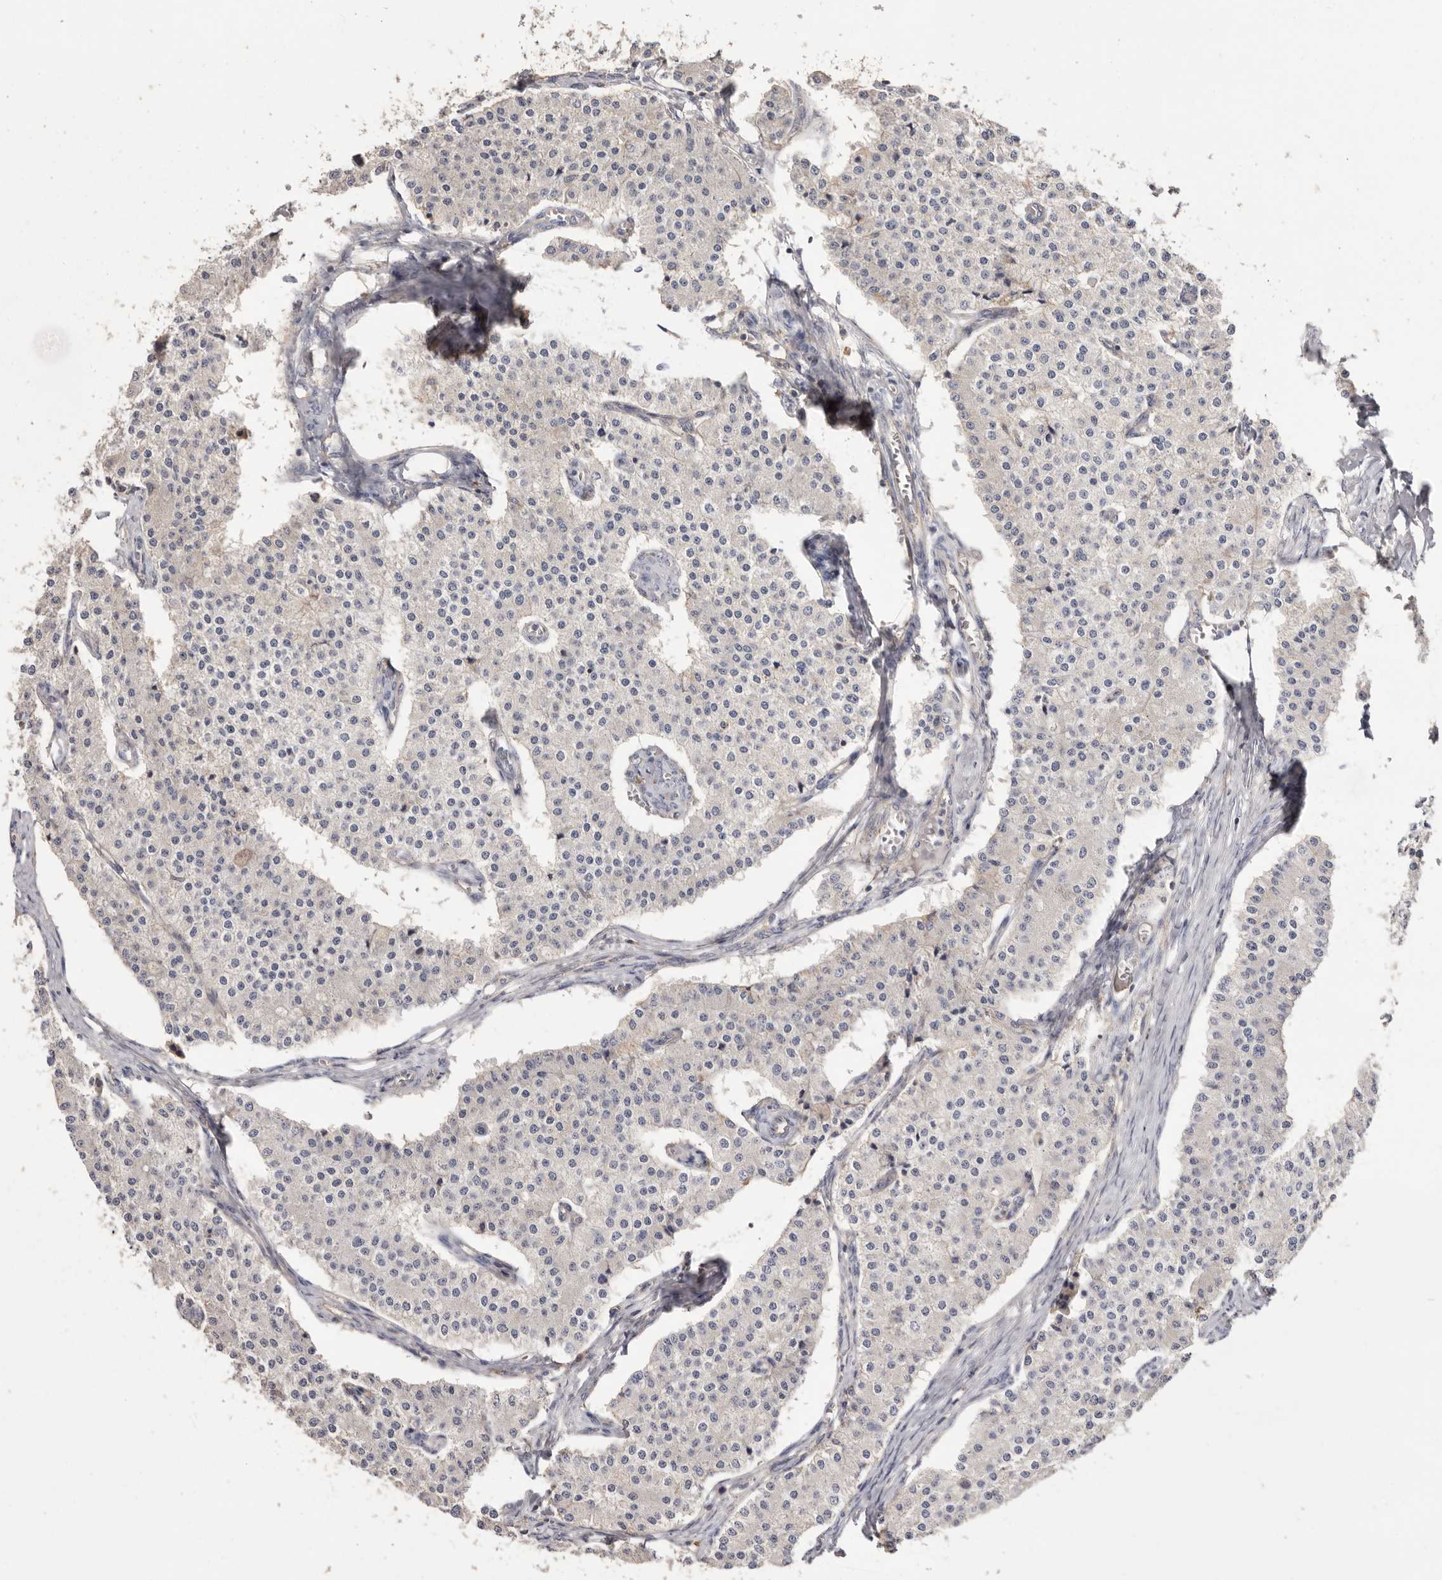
{"staining": {"intensity": "negative", "quantity": "none", "location": "none"}, "tissue": "carcinoid", "cell_type": "Tumor cells", "image_type": "cancer", "snomed": [{"axis": "morphology", "description": "Carcinoid, malignant, NOS"}, {"axis": "topography", "description": "Colon"}], "caption": "IHC histopathology image of neoplastic tissue: carcinoid stained with DAB (3,3'-diaminobenzidine) demonstrates no significant protein staining in tumor cells.", "gene": "MMACHC", "patient": {"sex": "female", "age": 52}}